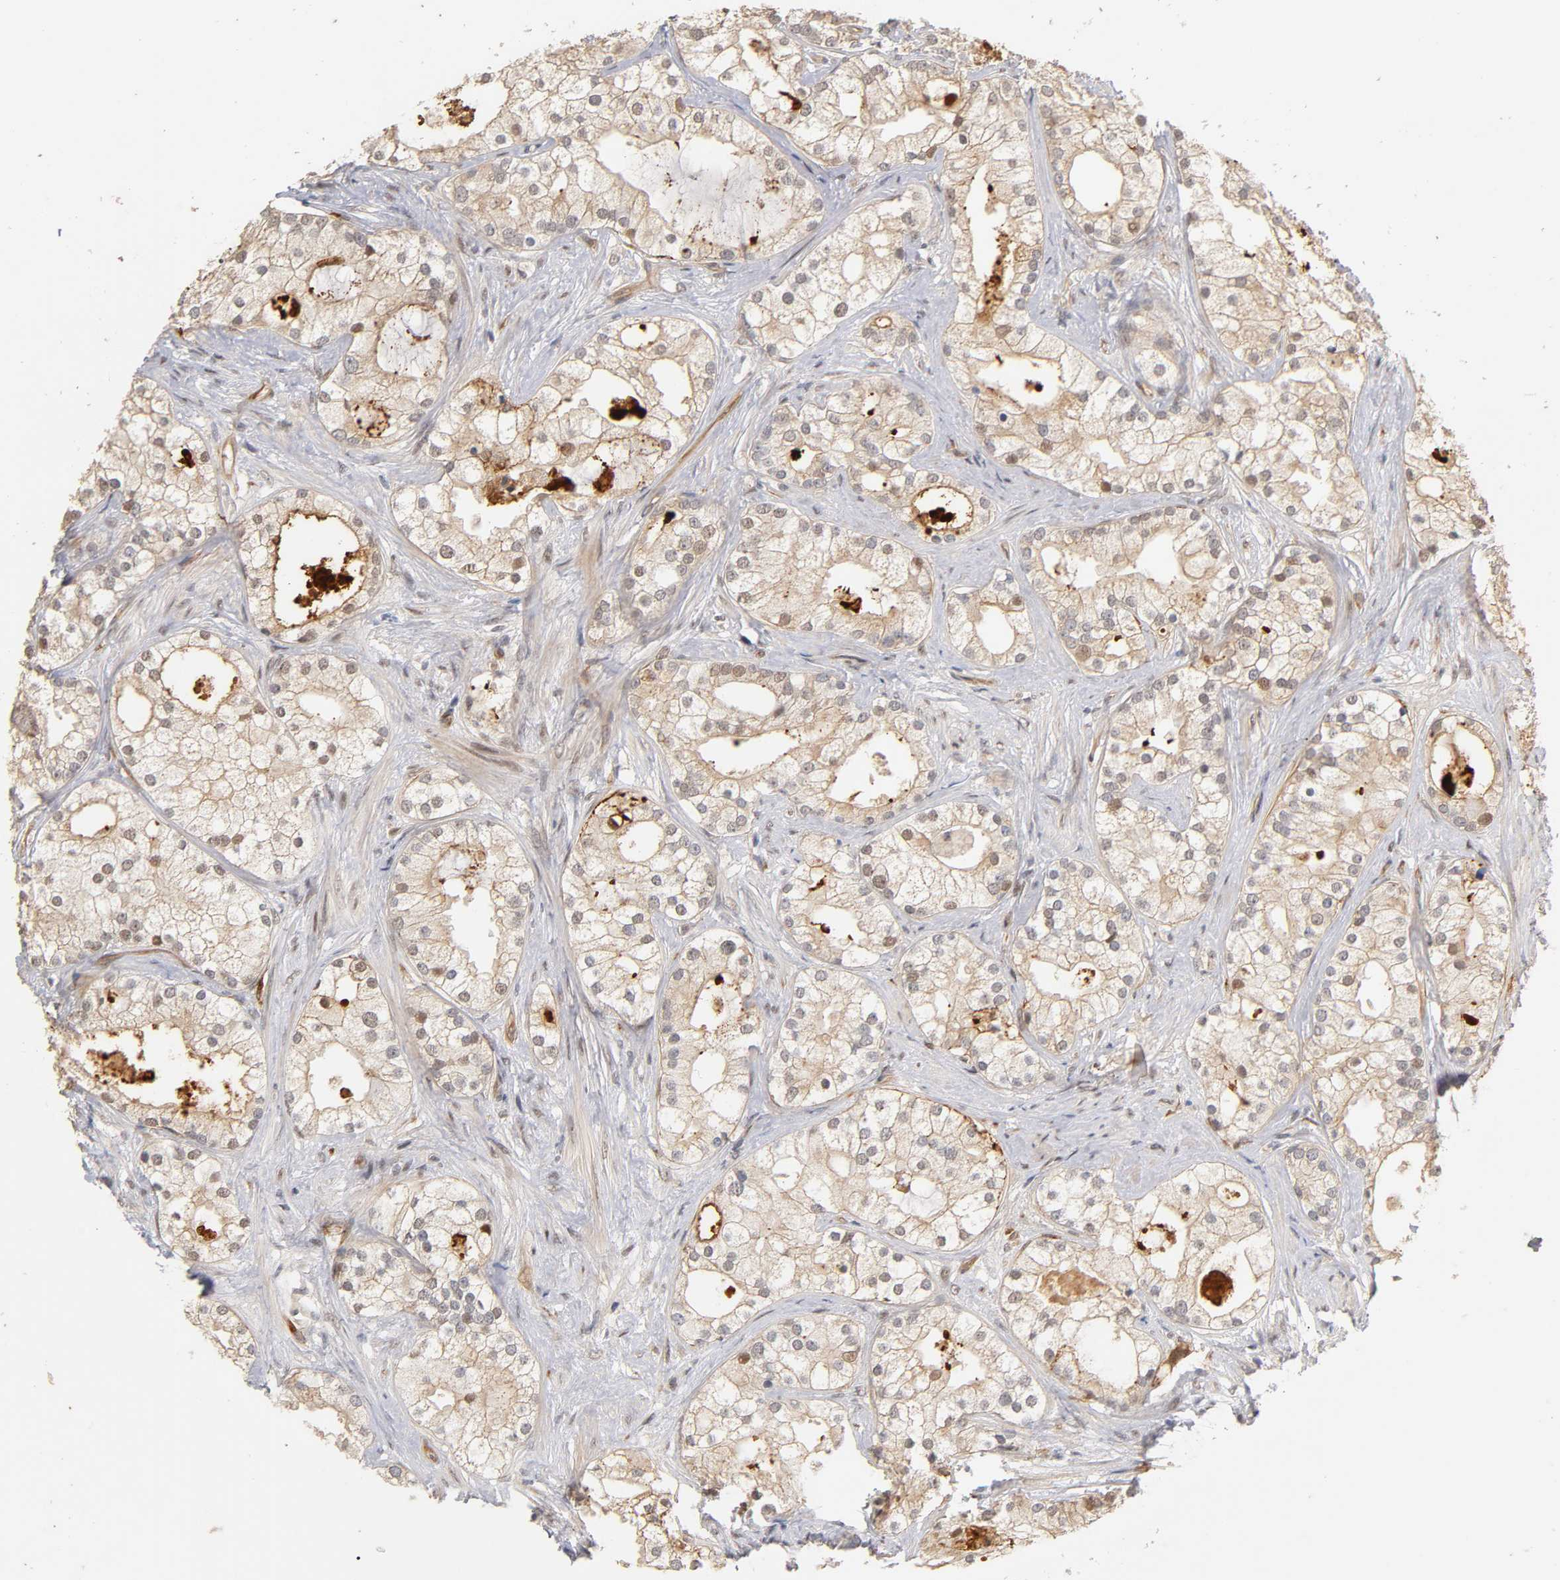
{"staining": {"intensity": "weak", "quantity": "<25%", "location": "cytoplasmic/membranous"}, "tissue": "prostate cancer", "cell_type": "Tumor cells", "image_type": "cancer", "snomed": [{"axis": "morphology", "description": "Adenocarcinoma, Low grade"}, {"axis": "topography", "description": "Prostate"}], "caption": "Immunohistochemistry (IHC) of adenocarcinoma (low-grade) (prostate) reveals no staining in tumor cells.", "gene": "LAMB1", "patient": {"sex": "male", "age": 58}}